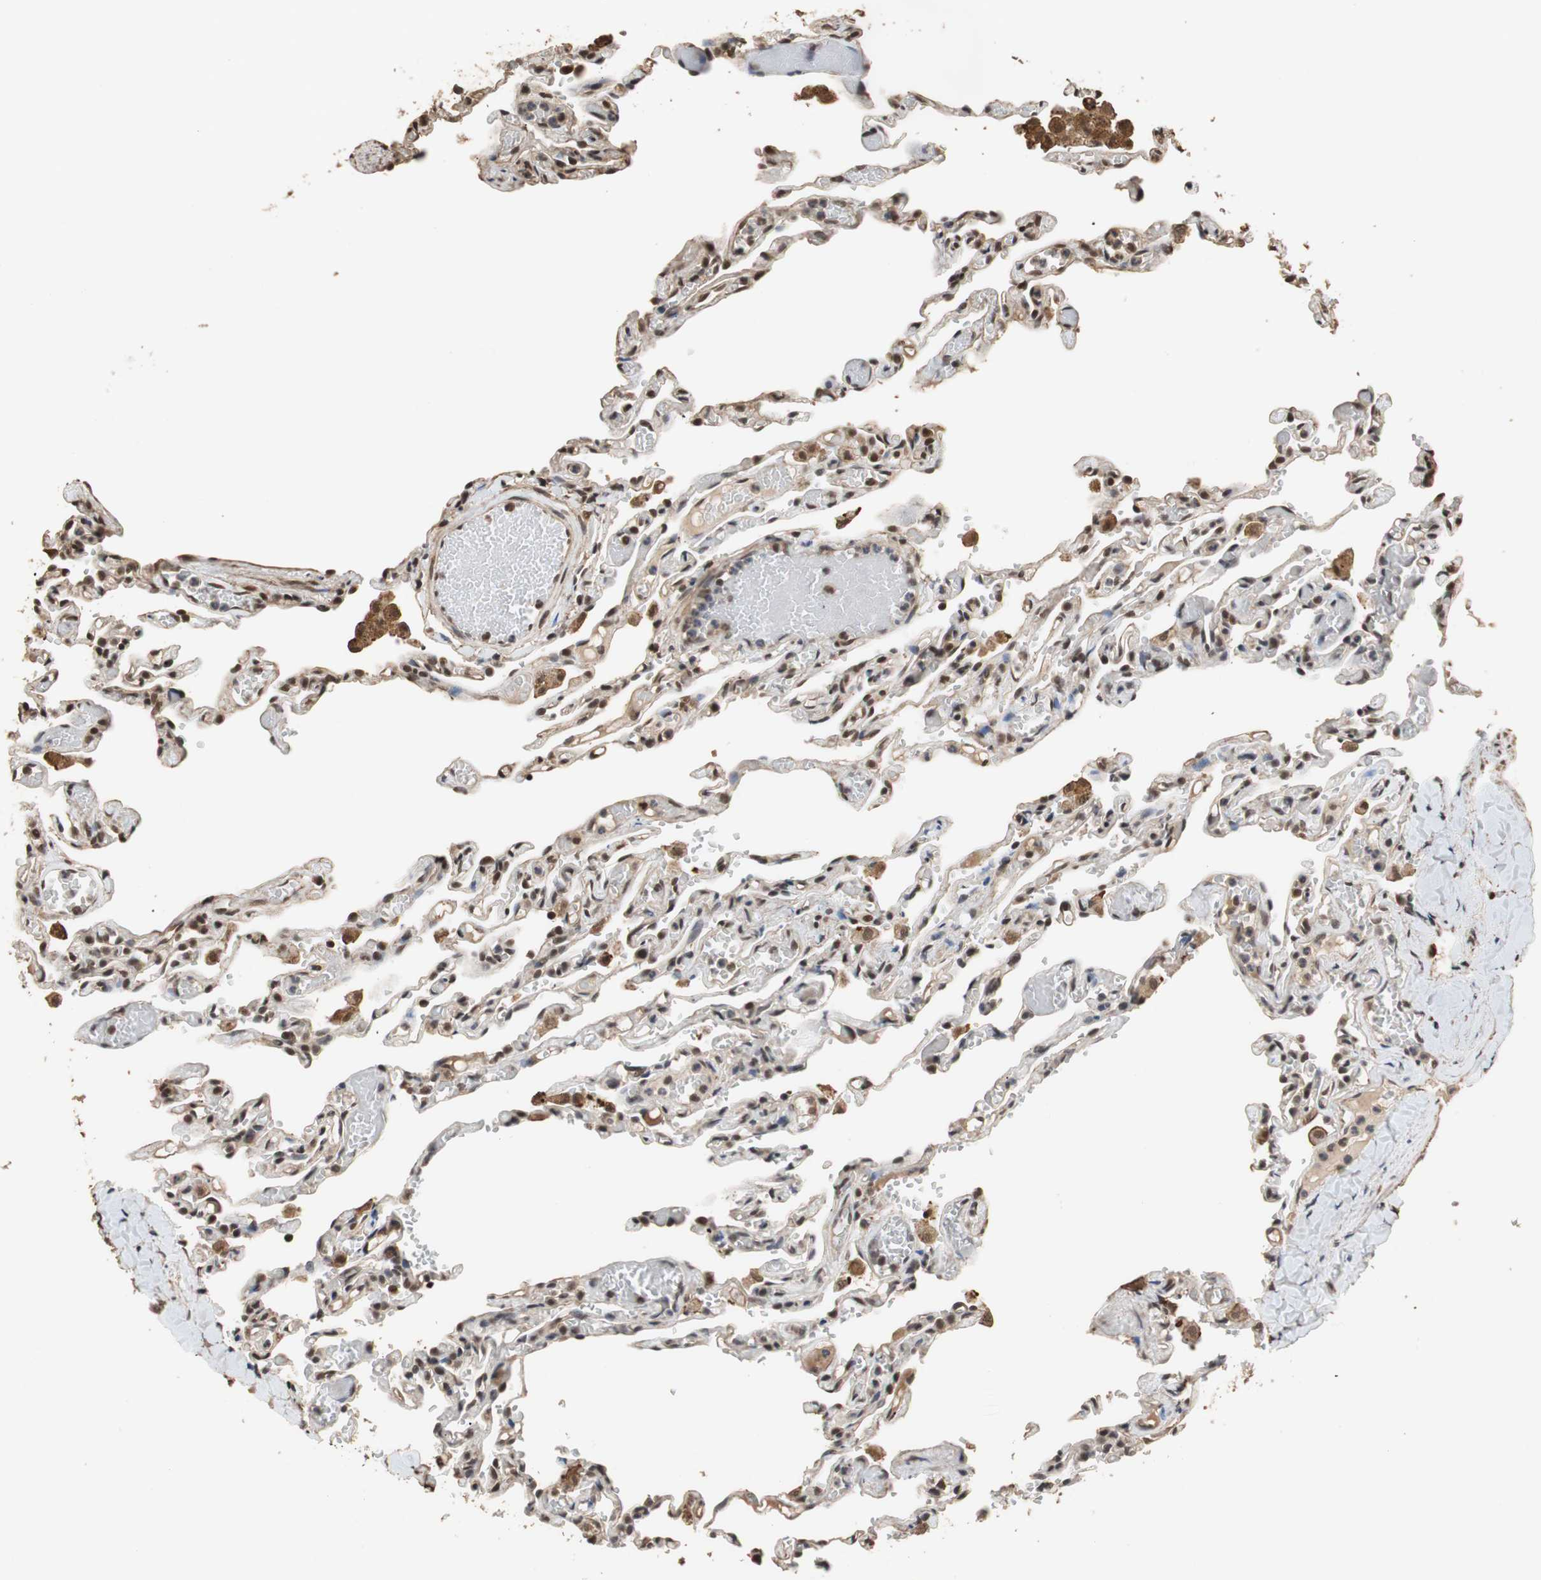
{"staining": {"intensity": "strong", "quantity": ">75%", "location": "cytoplasmic/membranous,nuclear"}, "tissue": "lung", "cell_type": "Alveolar cells", "image_type": "normal", "snomed": [{"axis": "morphology", "description": "Normal tissue, NOS"}, {"axis": "topography", "description": "Lung"}], "caption": "The image shows a brown stain indicating the presence of a protein in the cytoplasmic/membranous,nuclear of alveolar cells in lung. (Brightfield microscopy of DAB IHC at high magnification).", "gene": "CDC5L", "patient": {"sex": "male", "age": 21}}